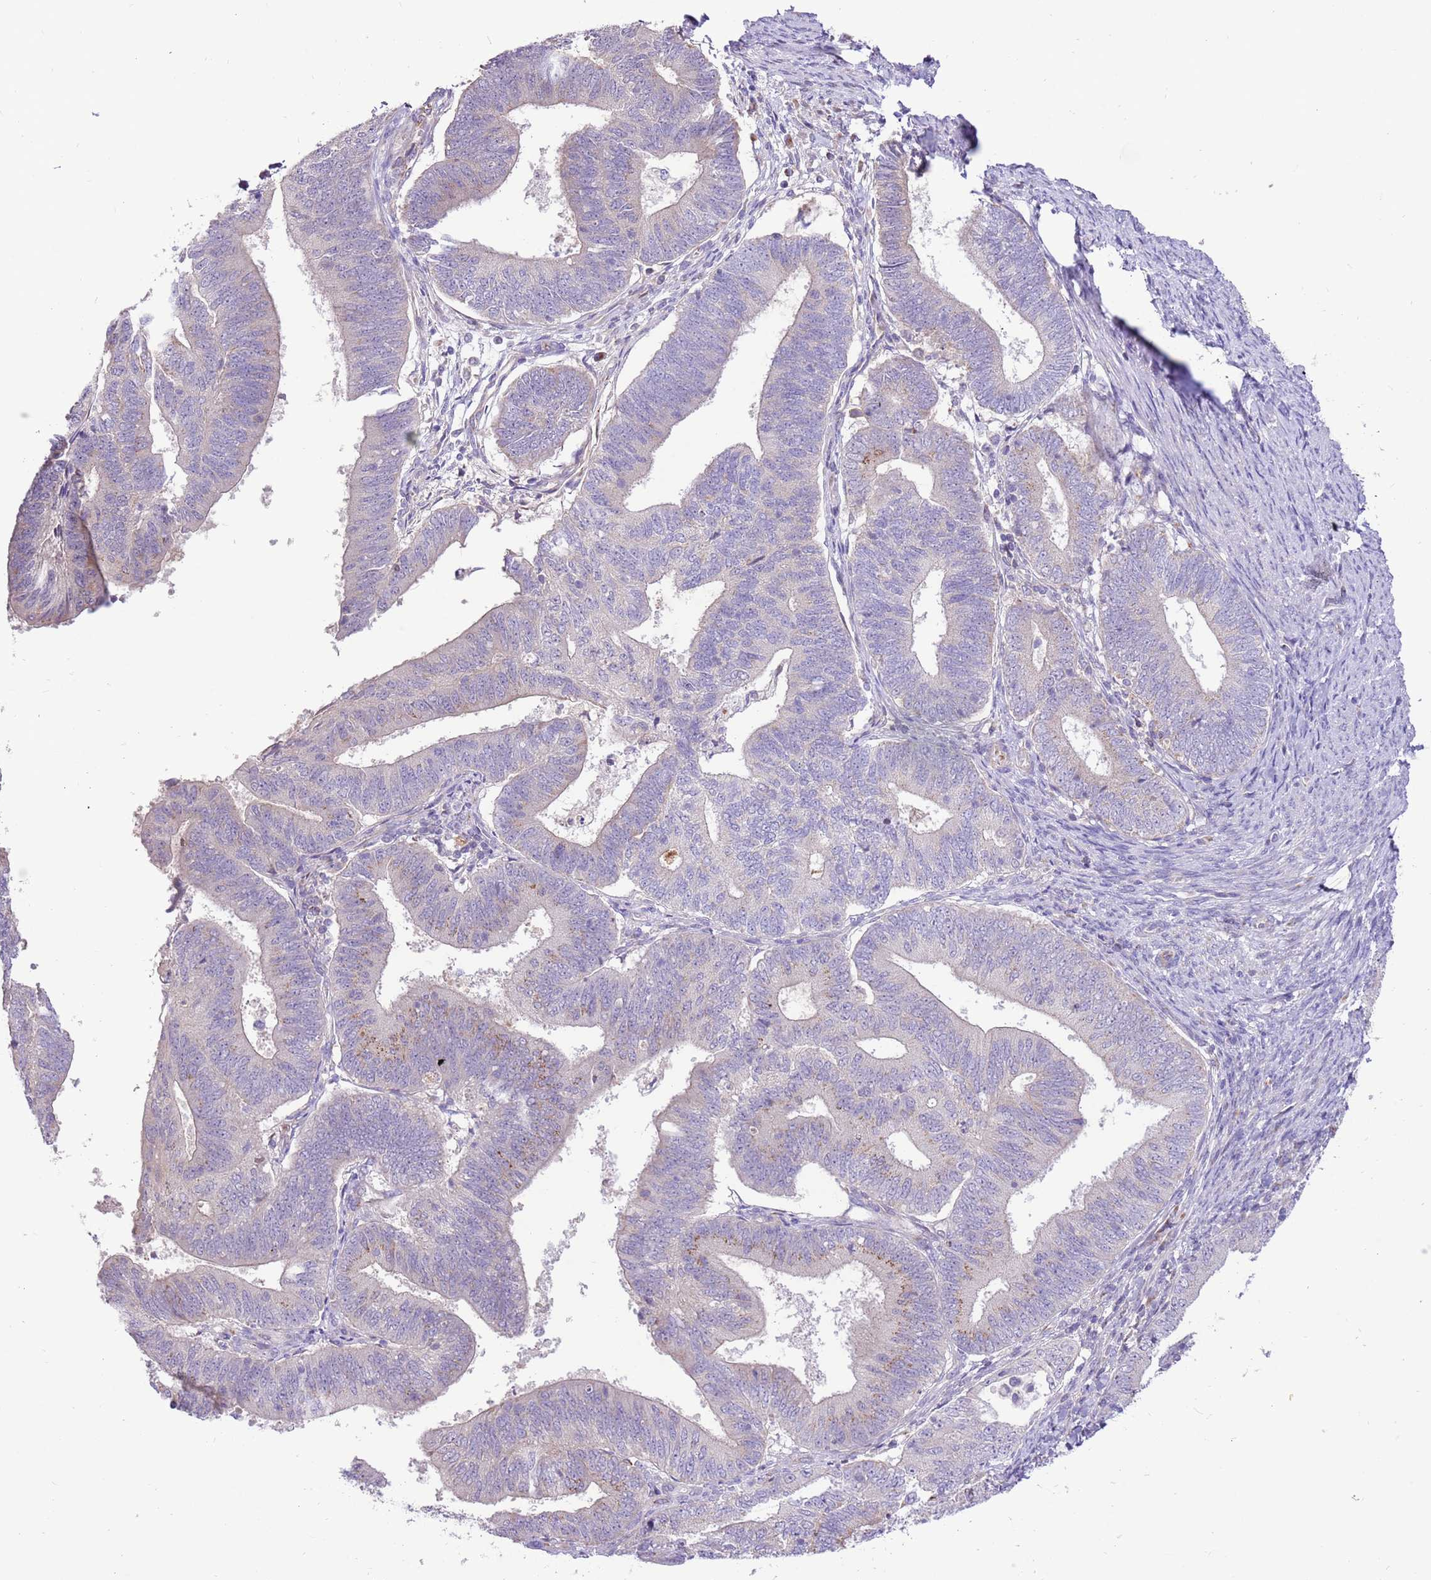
{"staining": {"intensity": "weak", "quantity": "<25%", "location": "cytoplasmic/membranous"}, "tissue": "endometrial cancer", "cell_type": "Tumor cells", "image_type": "cancer", "snomed": [{"axis": "morphology", "description": "Adenocarcinoma, NOS"}, {"axis": "topography", "description": "Endometrium"}], "caption": "This histopathology image is of adenocarcinoma (endometrial) stained with IHC to label a protein in brown with the nuclei are counter-stained blue. There is no expression in tumor cells.", "gene": "COX17", "patient": {"sex": "female", "age": 70}}